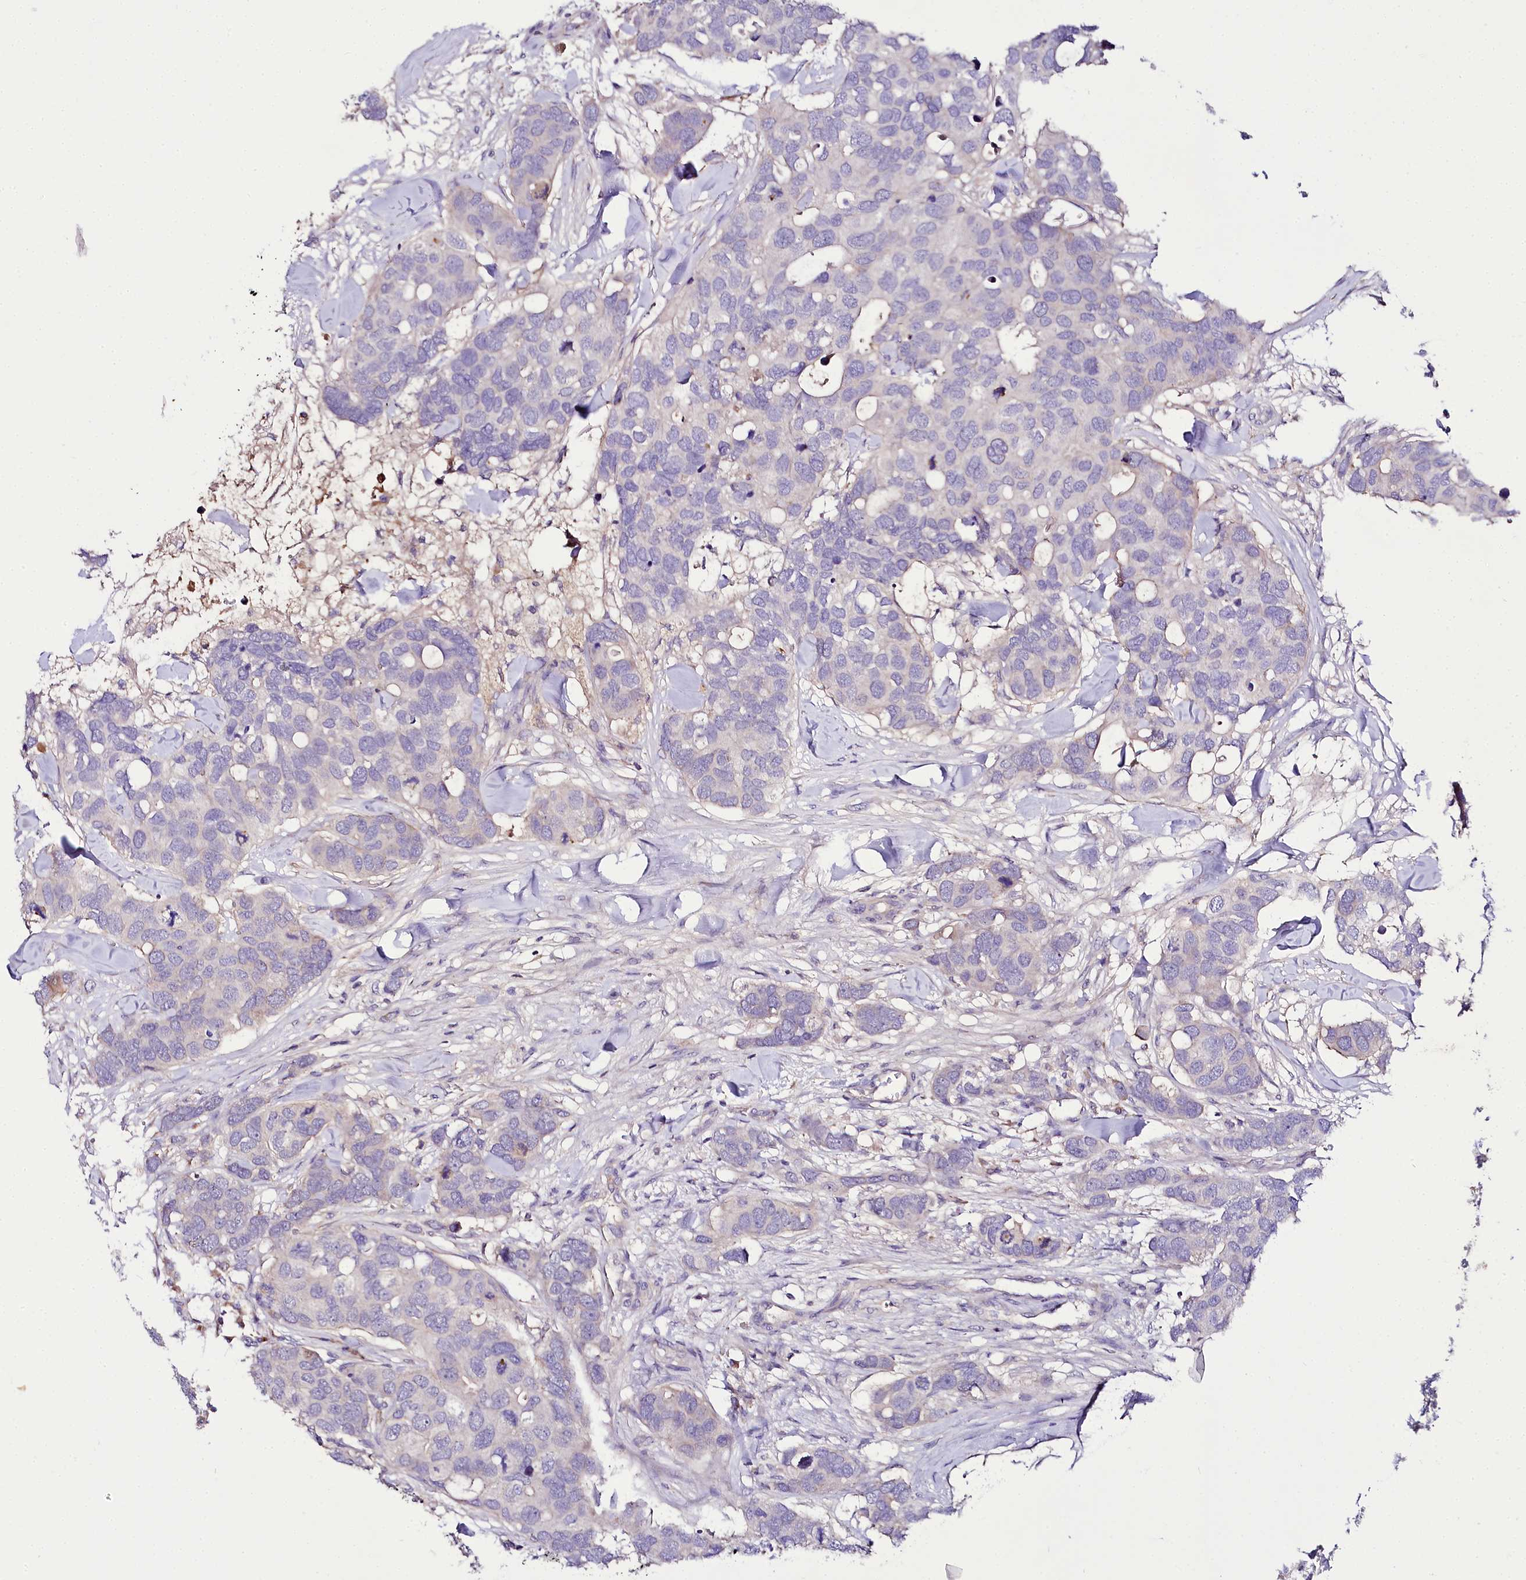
{"staining": {"intensity": "negative", "quantity": "none", "location": "none"}, "tissue": "breast cancer", "cell_type": "Tumor cells", "image_type": "cancer", "snomed": [{"axis": "morphology", "description": "Duct carcinoma"}, {"axis": "topography", "description": "Breast"}], "caption": "High magnification brightfield microscopy of breast intraductal carcinoma stained with DAB (3,3'-diaminobenzidine) (brown) and counterstained with hematoxylin (blue): tumor cells show no significant positivity.", "gene": "PPP1R32", "patient": {"sex": "female", "age": 83}}